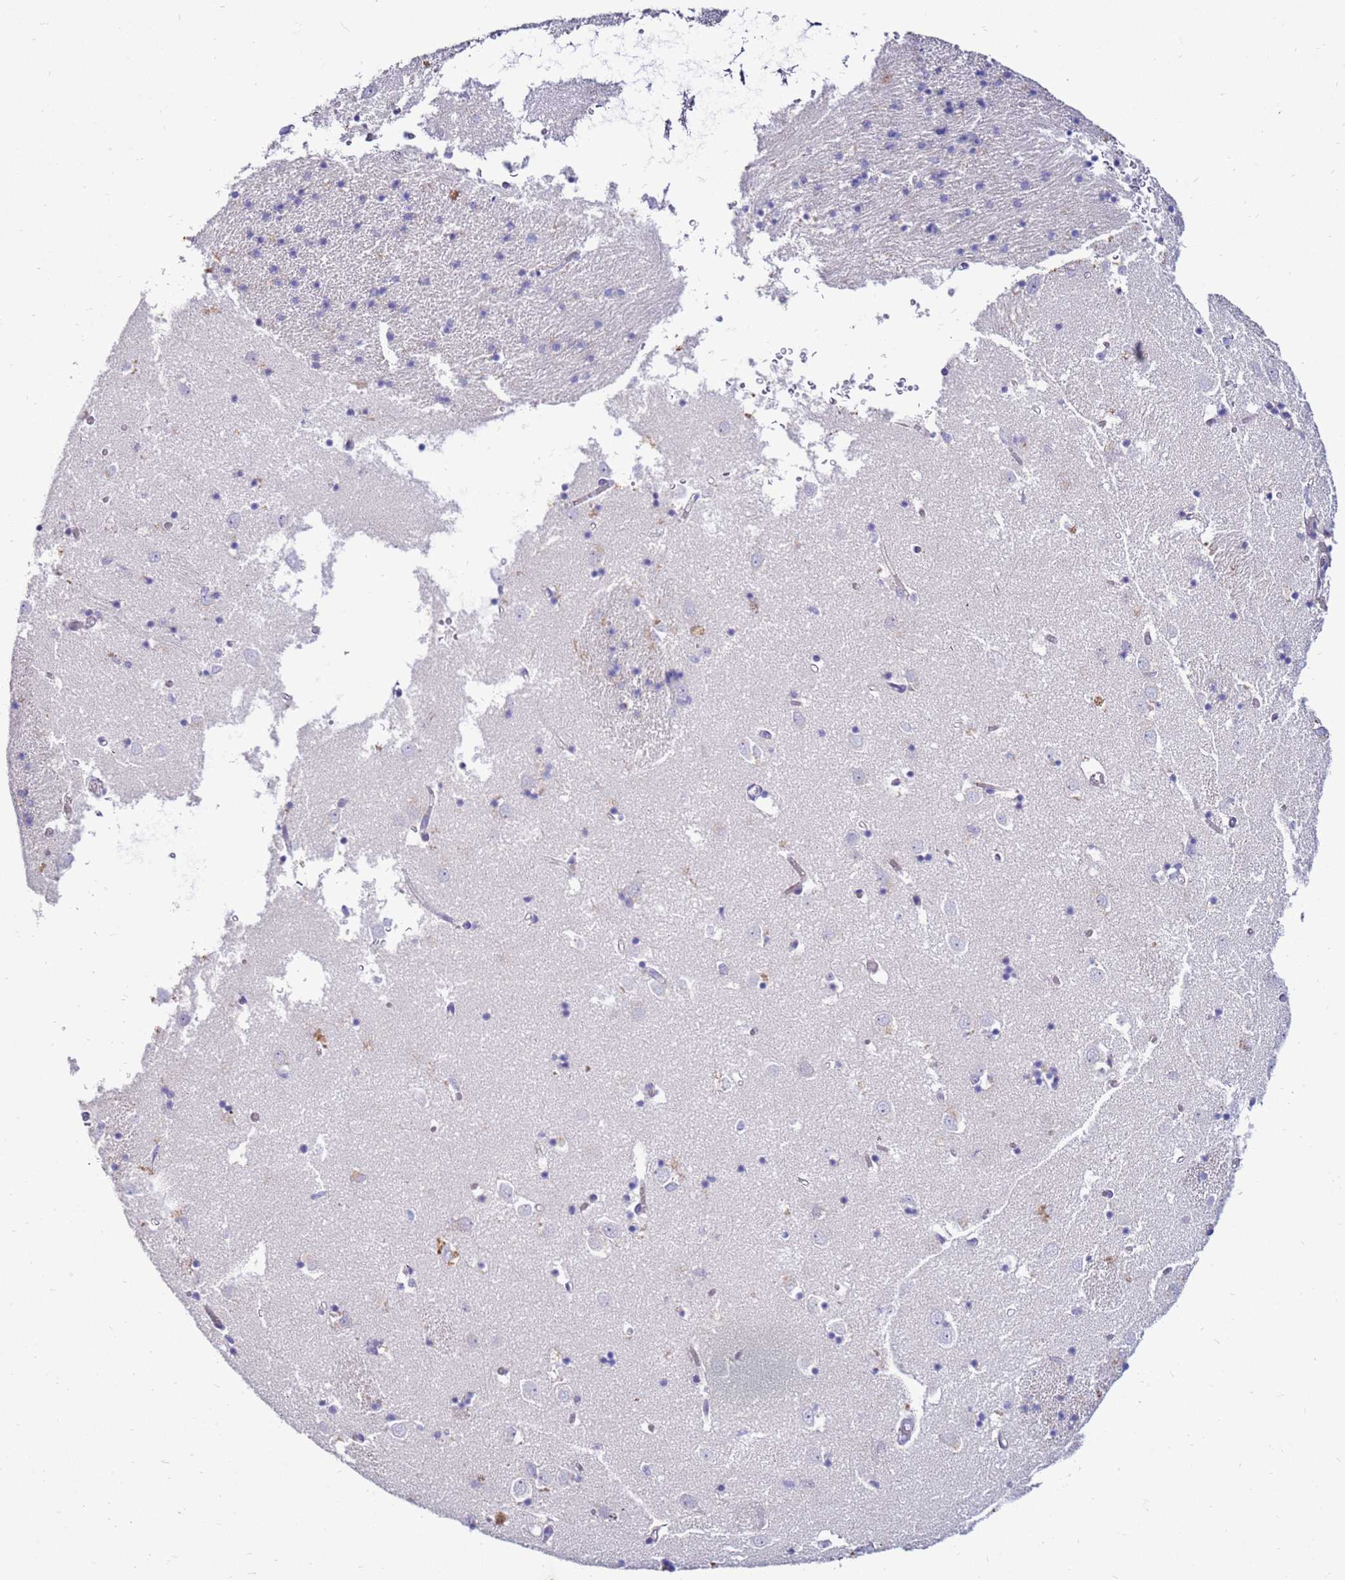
{"staining": {"intensity": "negative", "quantity": "none", "location": "none"}, "tissue": "caudate", "cell_type": "Glial cells", "image_type": "normal", "snomed": [{"axis": "morphology", "description": "Normal tissue, NOS"}, {"axis": "topography", "description": "Lateral ventricle wall"}], "caption": "Immunohistochemistry photomicrograph of unremarkable human caudate stained for a protein (brown), which displays no expression in glial cells. (DAB immunohistochemistry (IHC) visualized using brightfield microscopy, high magnification).", "gene": "IGF1R", "patient": {"sex": "male", "age": 70}}